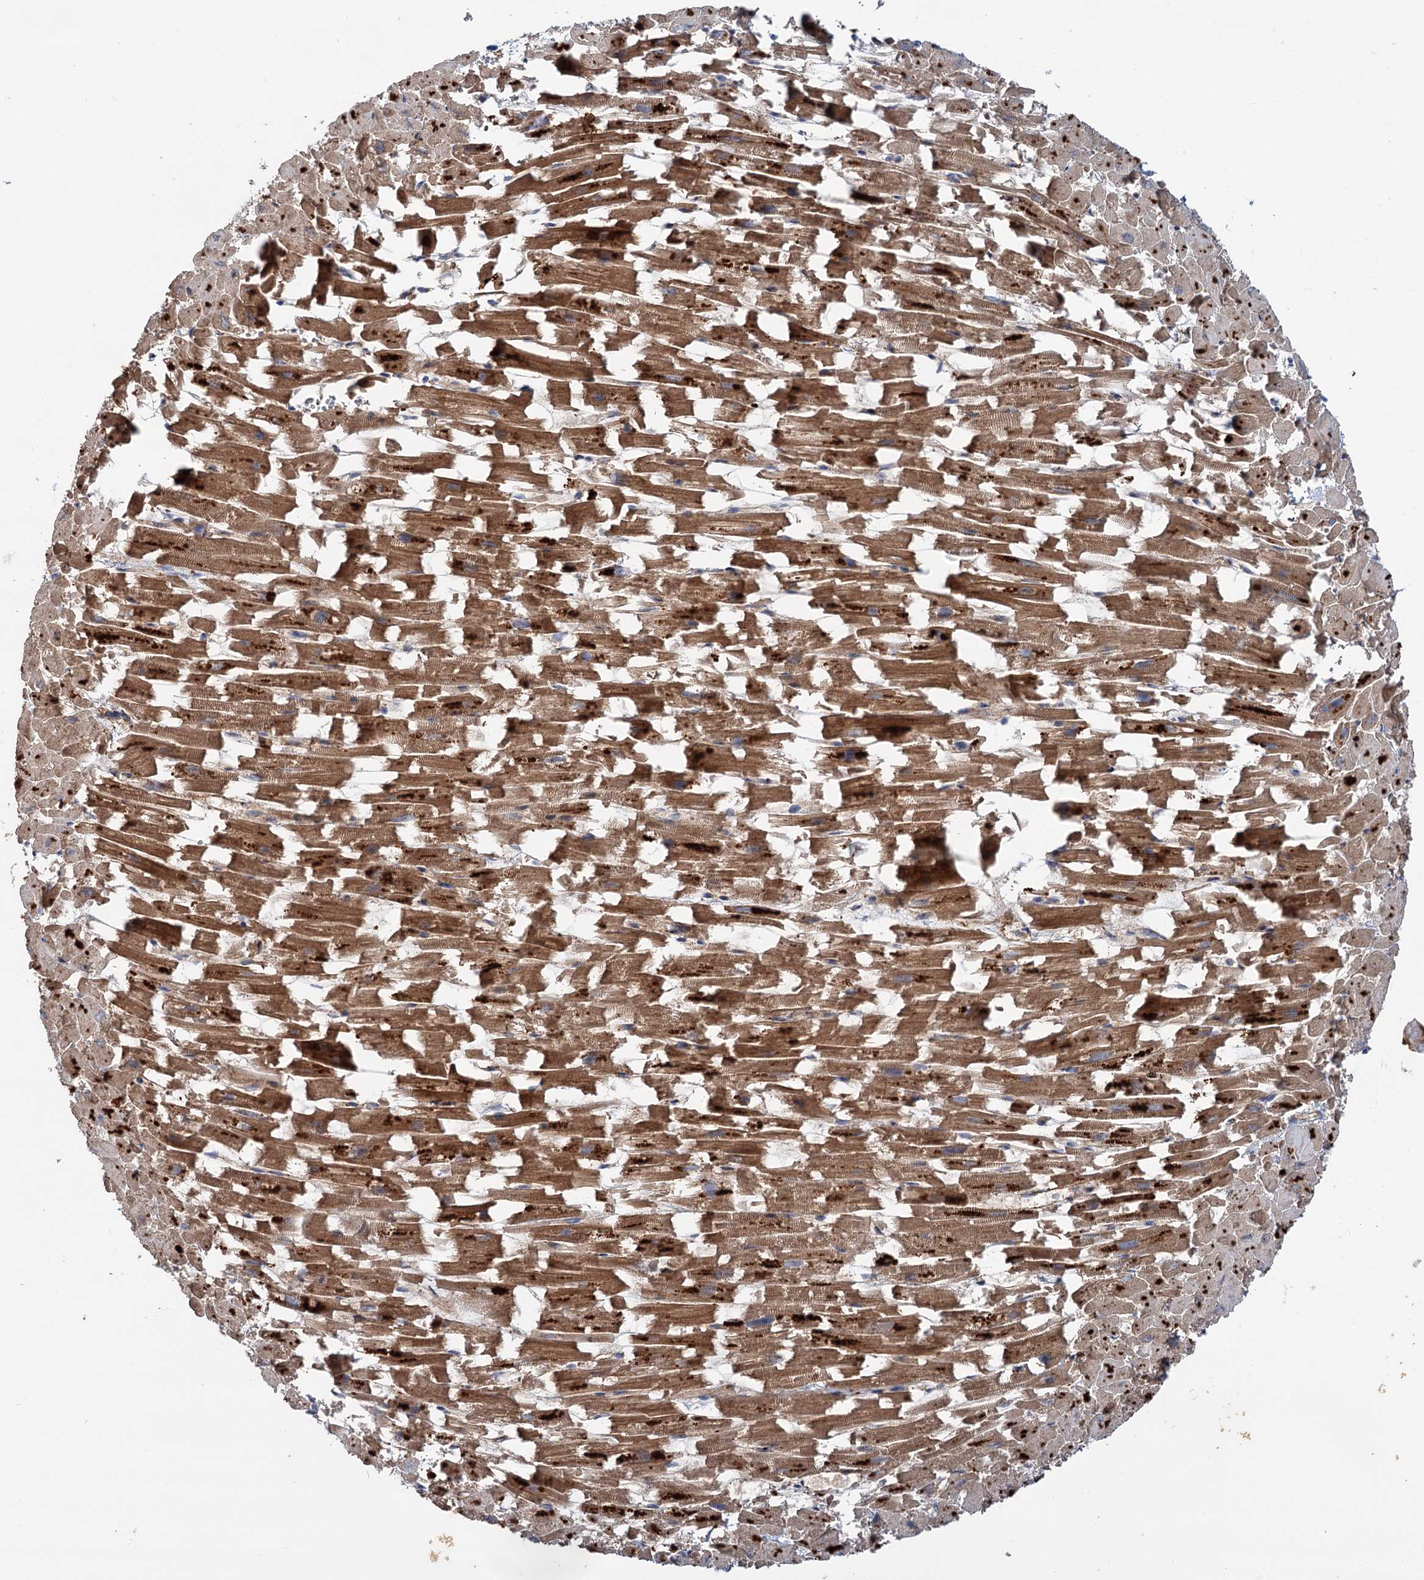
{"staining": {"intensity": "strong", "quantity": ">75%", "location": "cytoplasmic/membranous"}, "tissue": "heart muscle", "cell_type": "Cardiomyocytes", "image_type": "normal", "snomed": [{"axis": "morphology", "description": "Normal tissue, NOS"}, {"axis": "topography", "description": "Heart"}], "caption": "This image exhibits immunohistochemistry staining of unremarkable human heart muscle, with high strong cytoplasmic/membranous positivity in about >75% of cardiomyocytes.", "gene": "ADGRG4", "patient": {"sex": "female", "age": 64}}